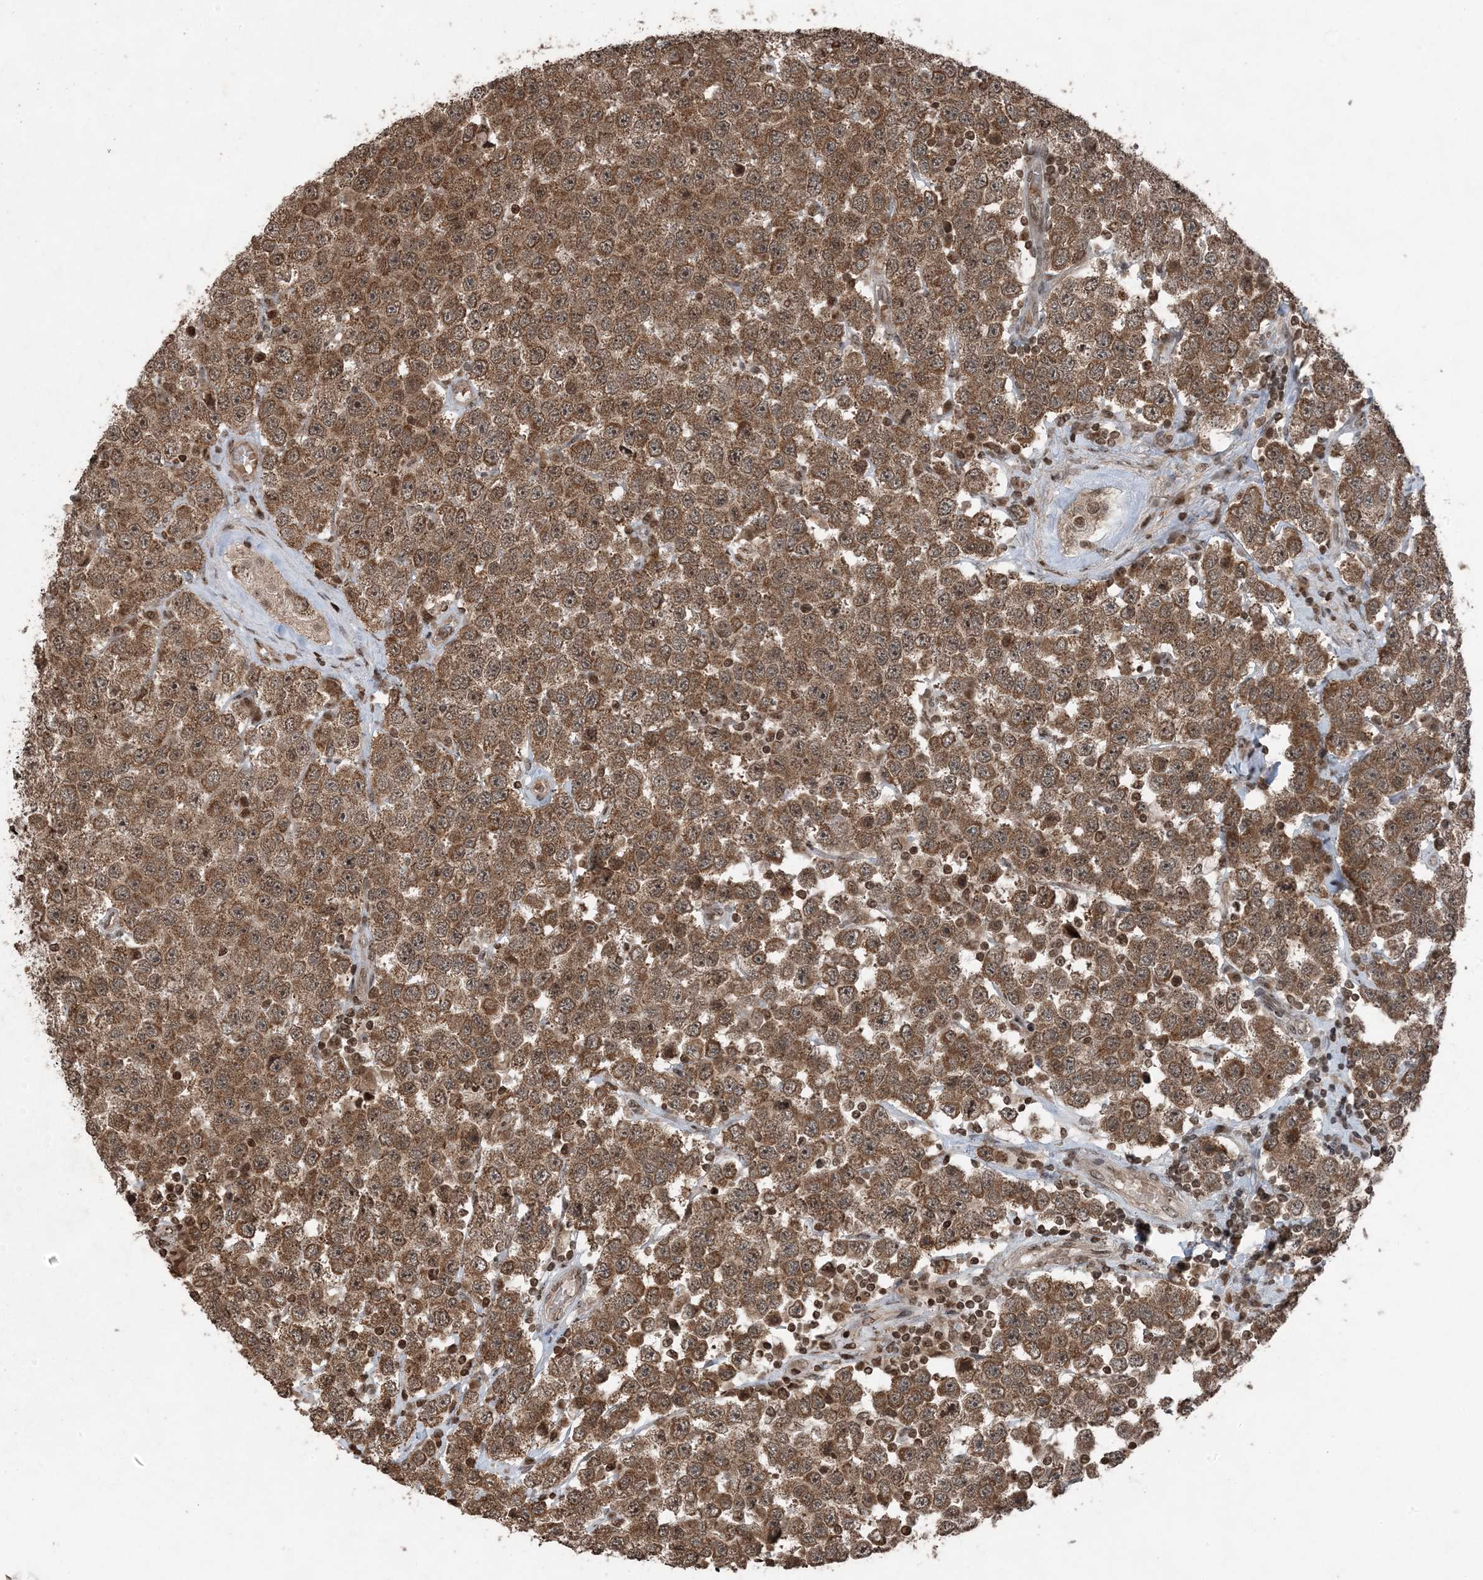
{"staining": {"intensity": "moderate", "quantity": ">75%", "location": "cytoplasmic/membranous"}, "tissue": "testis cancer", "cell_type": "Tumor cells", "image_type": "cancer", "snomed": [{"axis": "morphology", "description": "Seminoma, NOS"}, {"axis": "topography", "description": "Testis"}], "caption": "This is a photomicrograph of immunohistochemistry (IHC) staining of testis cancer (seminoma), which shows moderate expression in the cytoplasmic/membranous of tumor cells.", "gene": "ZFAND2B", "patient": {"sex": "male", "age": 28}}